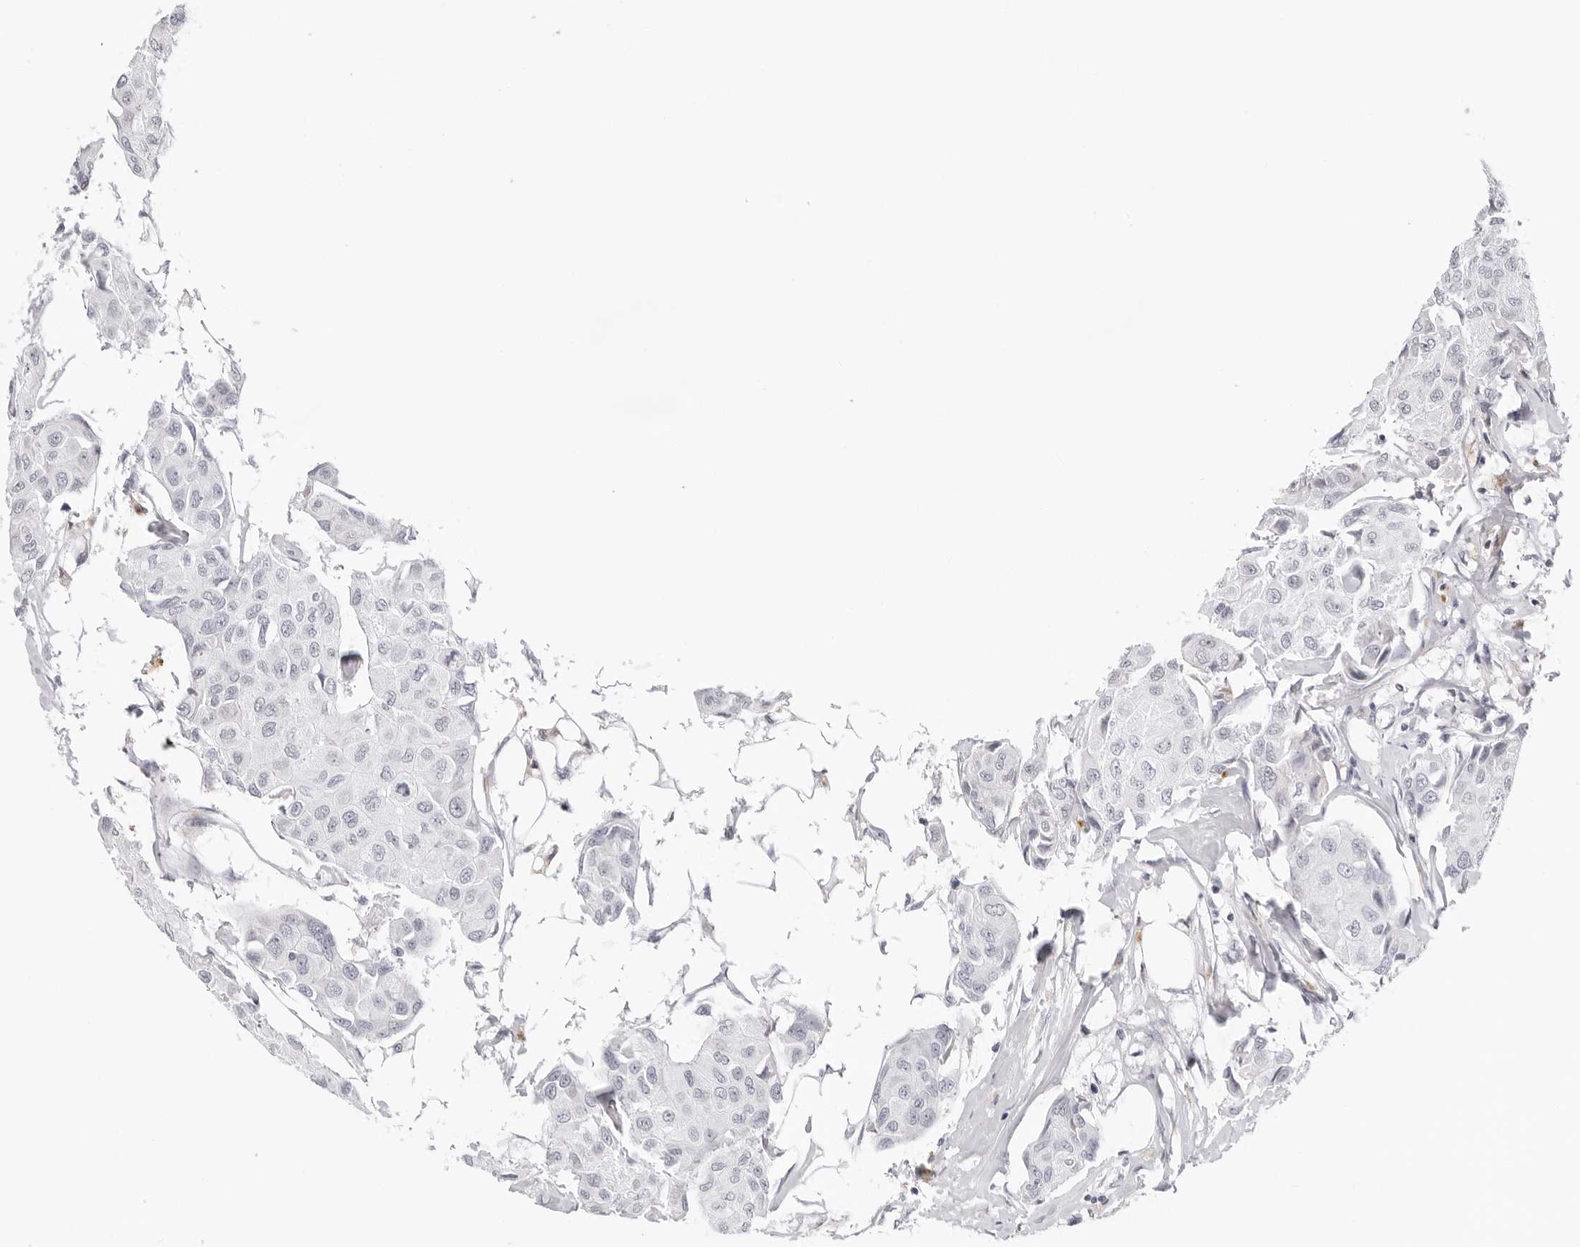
{"staining": {"intensity": "negative", "quantity": "none", "location": "none"}, "tissue": "breast cancer", "cell_type": "Tumor cells", "image_type": "cancer", "snomed": [{"axis": "morphology", "description": "Duct carcinoma"}, {"axis": "topography", "description": "Breast"}], "caption": "Tumor cells show no significant protein expression in breast intraductal carcinoma.", "gene": "STRADB", "patient": {"sex": "female", "age": 80}}